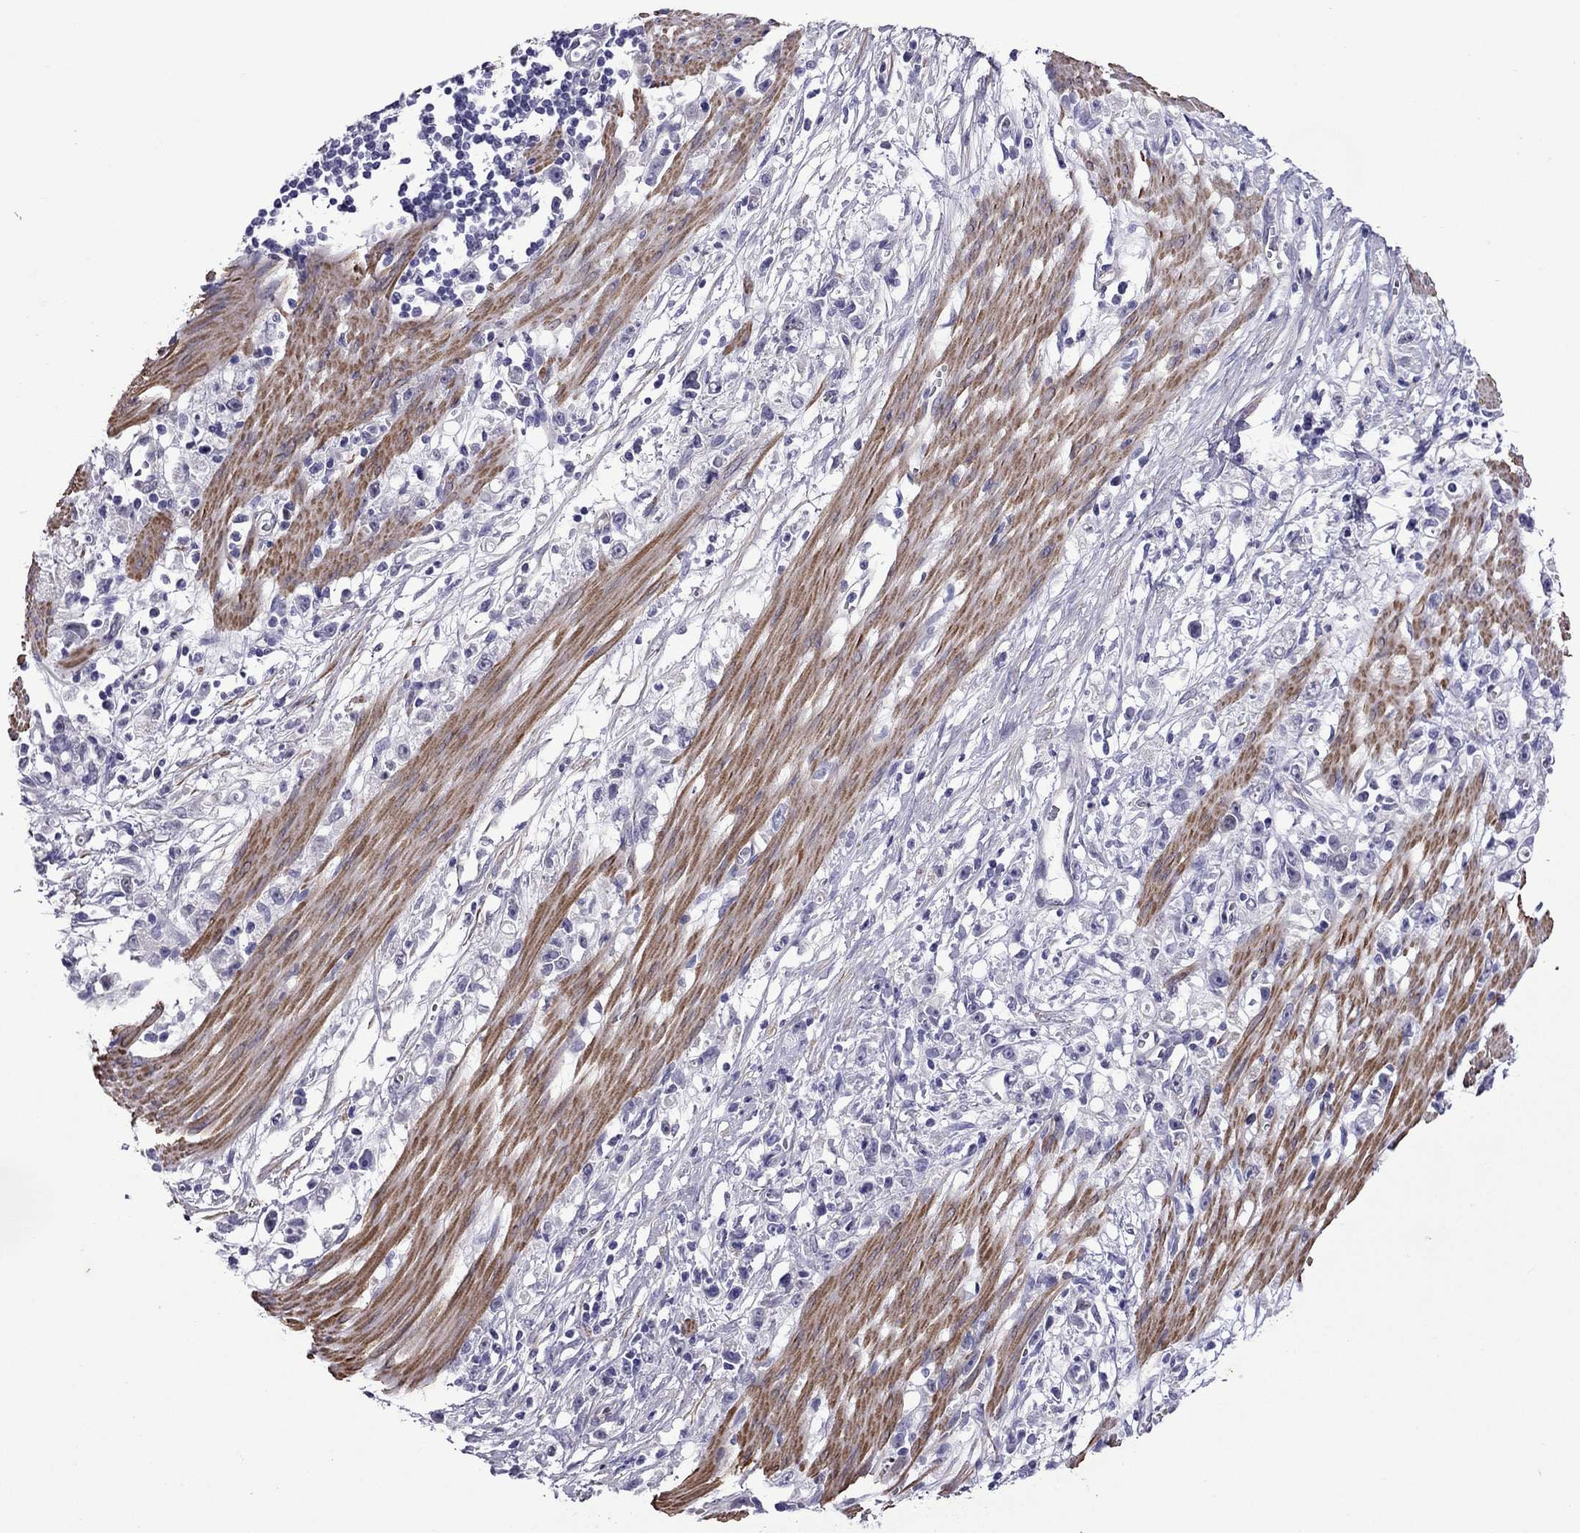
{"staining": {"intensity": "negative", "quantity": "none", "location": "none"}, "tissue": "stomach cancer", "cell_type": "Tumor cells", "image_type": "cancer", "snomed": [{"axis": "morphology", "description": "Adenocarcinoma, NOS"}, {"axis": "topography", "description": "Stomach"}], "caption": "This is a histopathology image of immunohistochemistry (IHC) staining of stomach cancer (adenocarcinoma), which shows no staining in tumor cells.", "gene": "CHRNA5", "patient": {"sex": "female", "age": 59}}